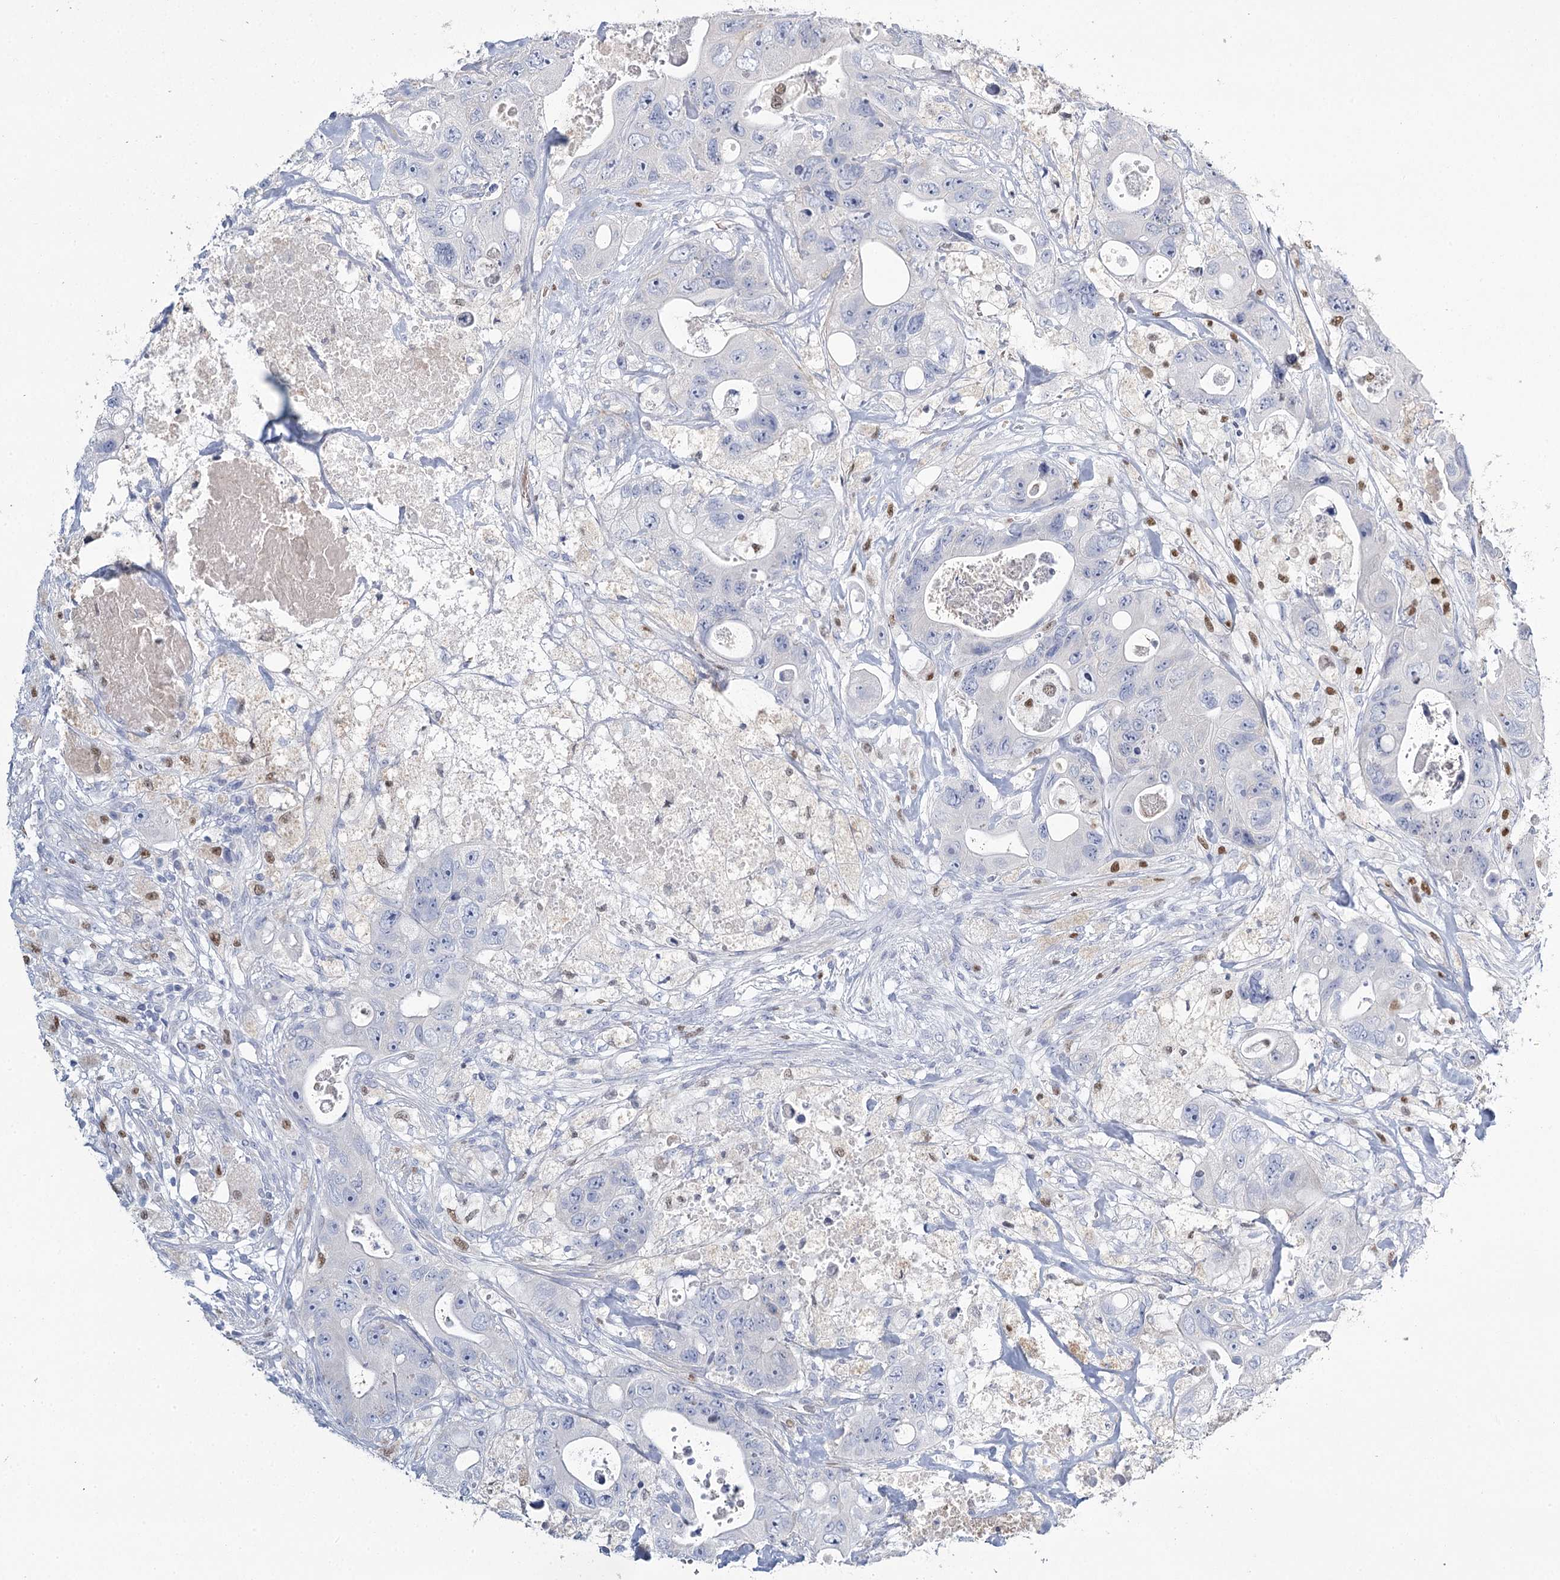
{"staining": {"intensity": "negative", "quantity": "none", "location": "none"}, "tissue": "colorectal cancer", "cell_type": "Tumor cells", "image_type": "cancer", "snomed": [{"axis": "morphology", "description": "Adenocarcinoma, NOS"}, {"axis": "topography", "description": "Colon"}], "caption": "This is an IHC micrograph of colorectal cancer. There is no expression in tumor cells.", "gene": "IGSF3", "patient": {"sex": "female", "age": 46}}